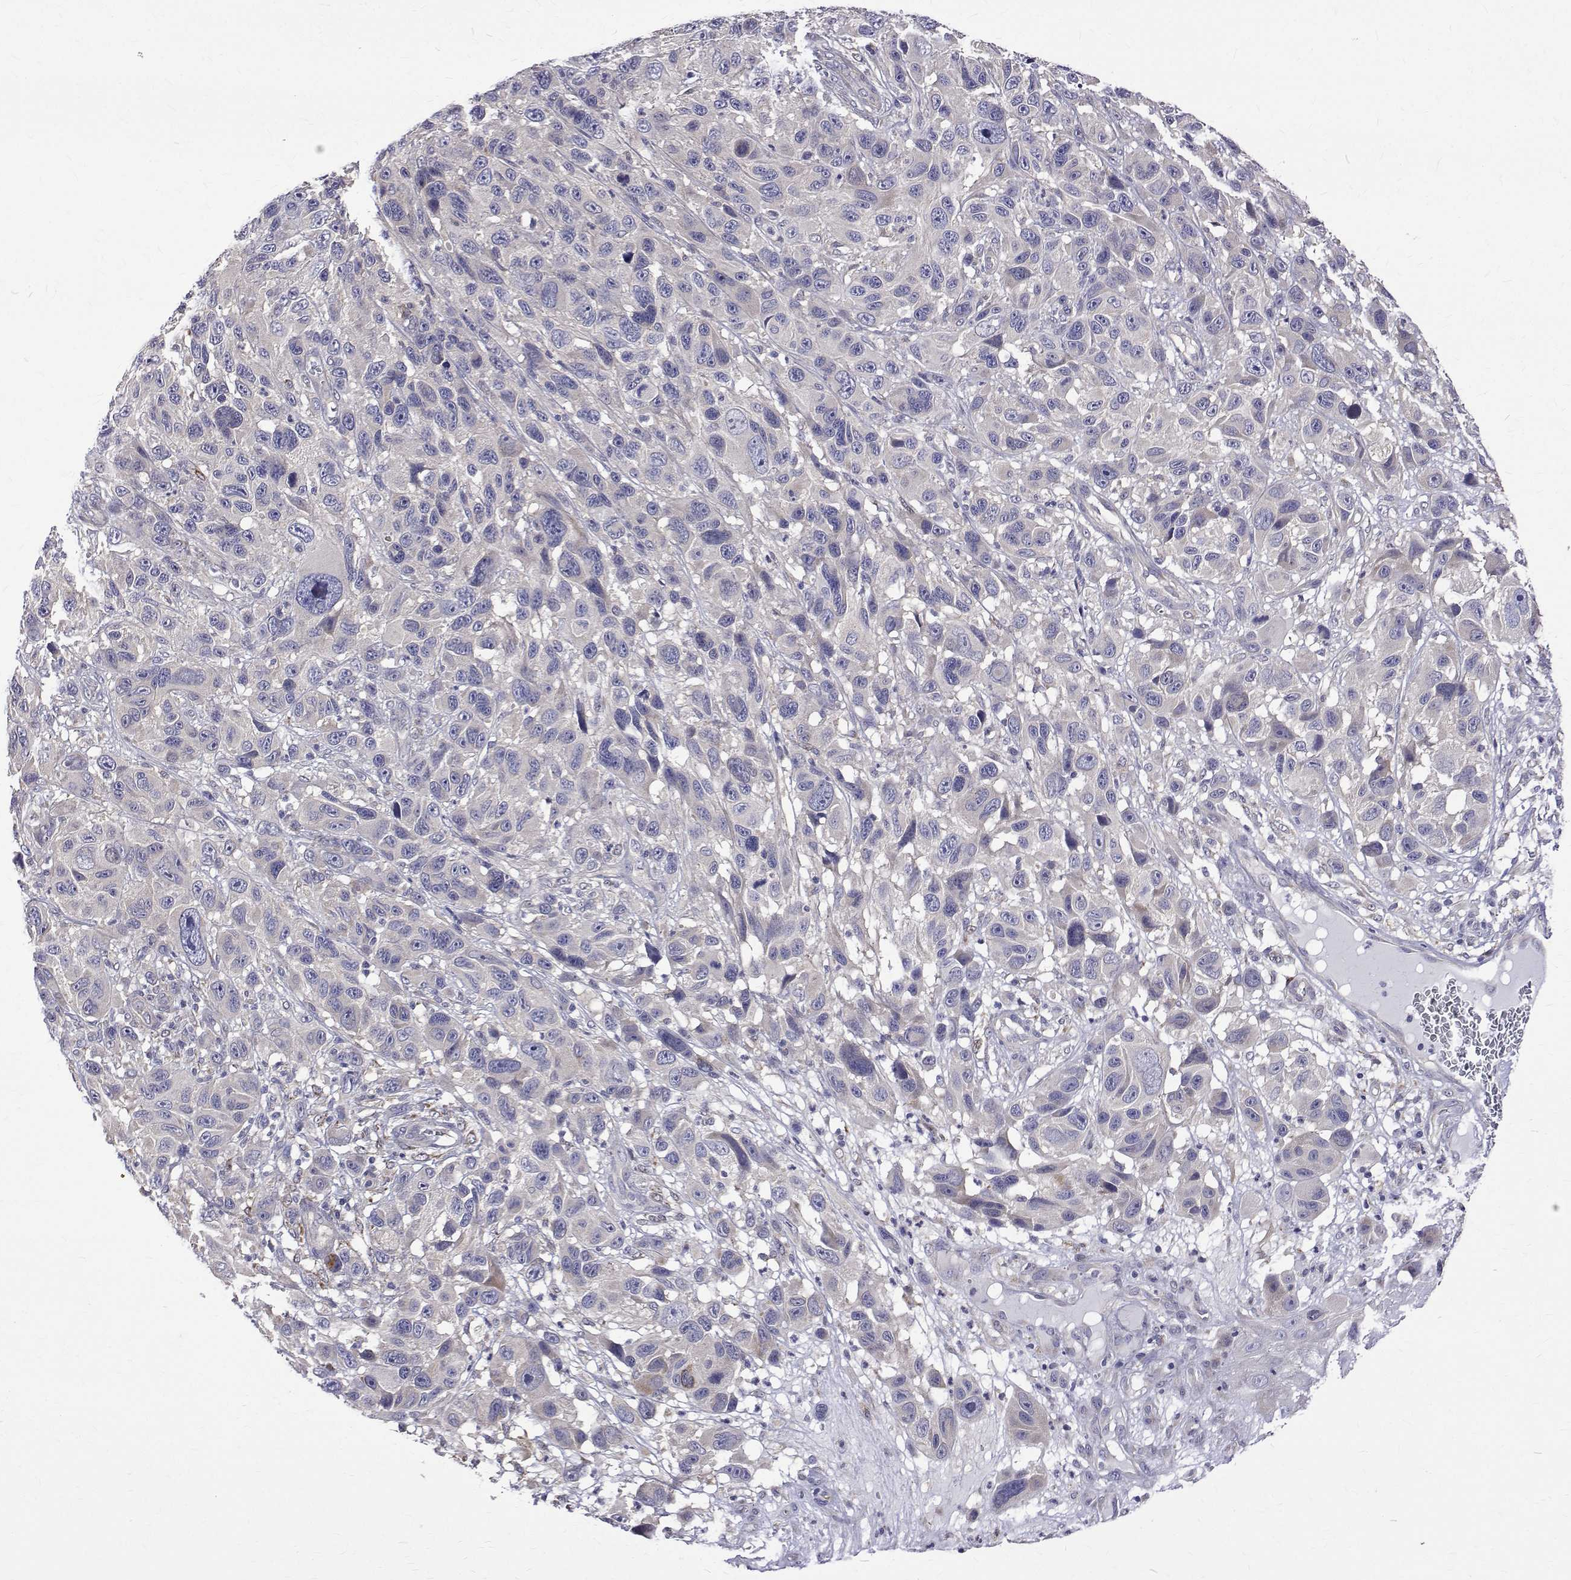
{"staining": {"intensity": "negative", "quantity": "none", "location": "none"}, "tissue": "melanoma", "cell_type": "Tumor cells", "image_type": "cancer", "snomed": [{"axis": "morphology", "description": "Malignant melanoma, NOS"}, {"axis": "topography", "description": "Skin"}], "caption": "Protein analysis of melanoma shows no significant expression in tumor cells.", "gene": "PADI1", "patient": {"sex": "male", "age": 53}}